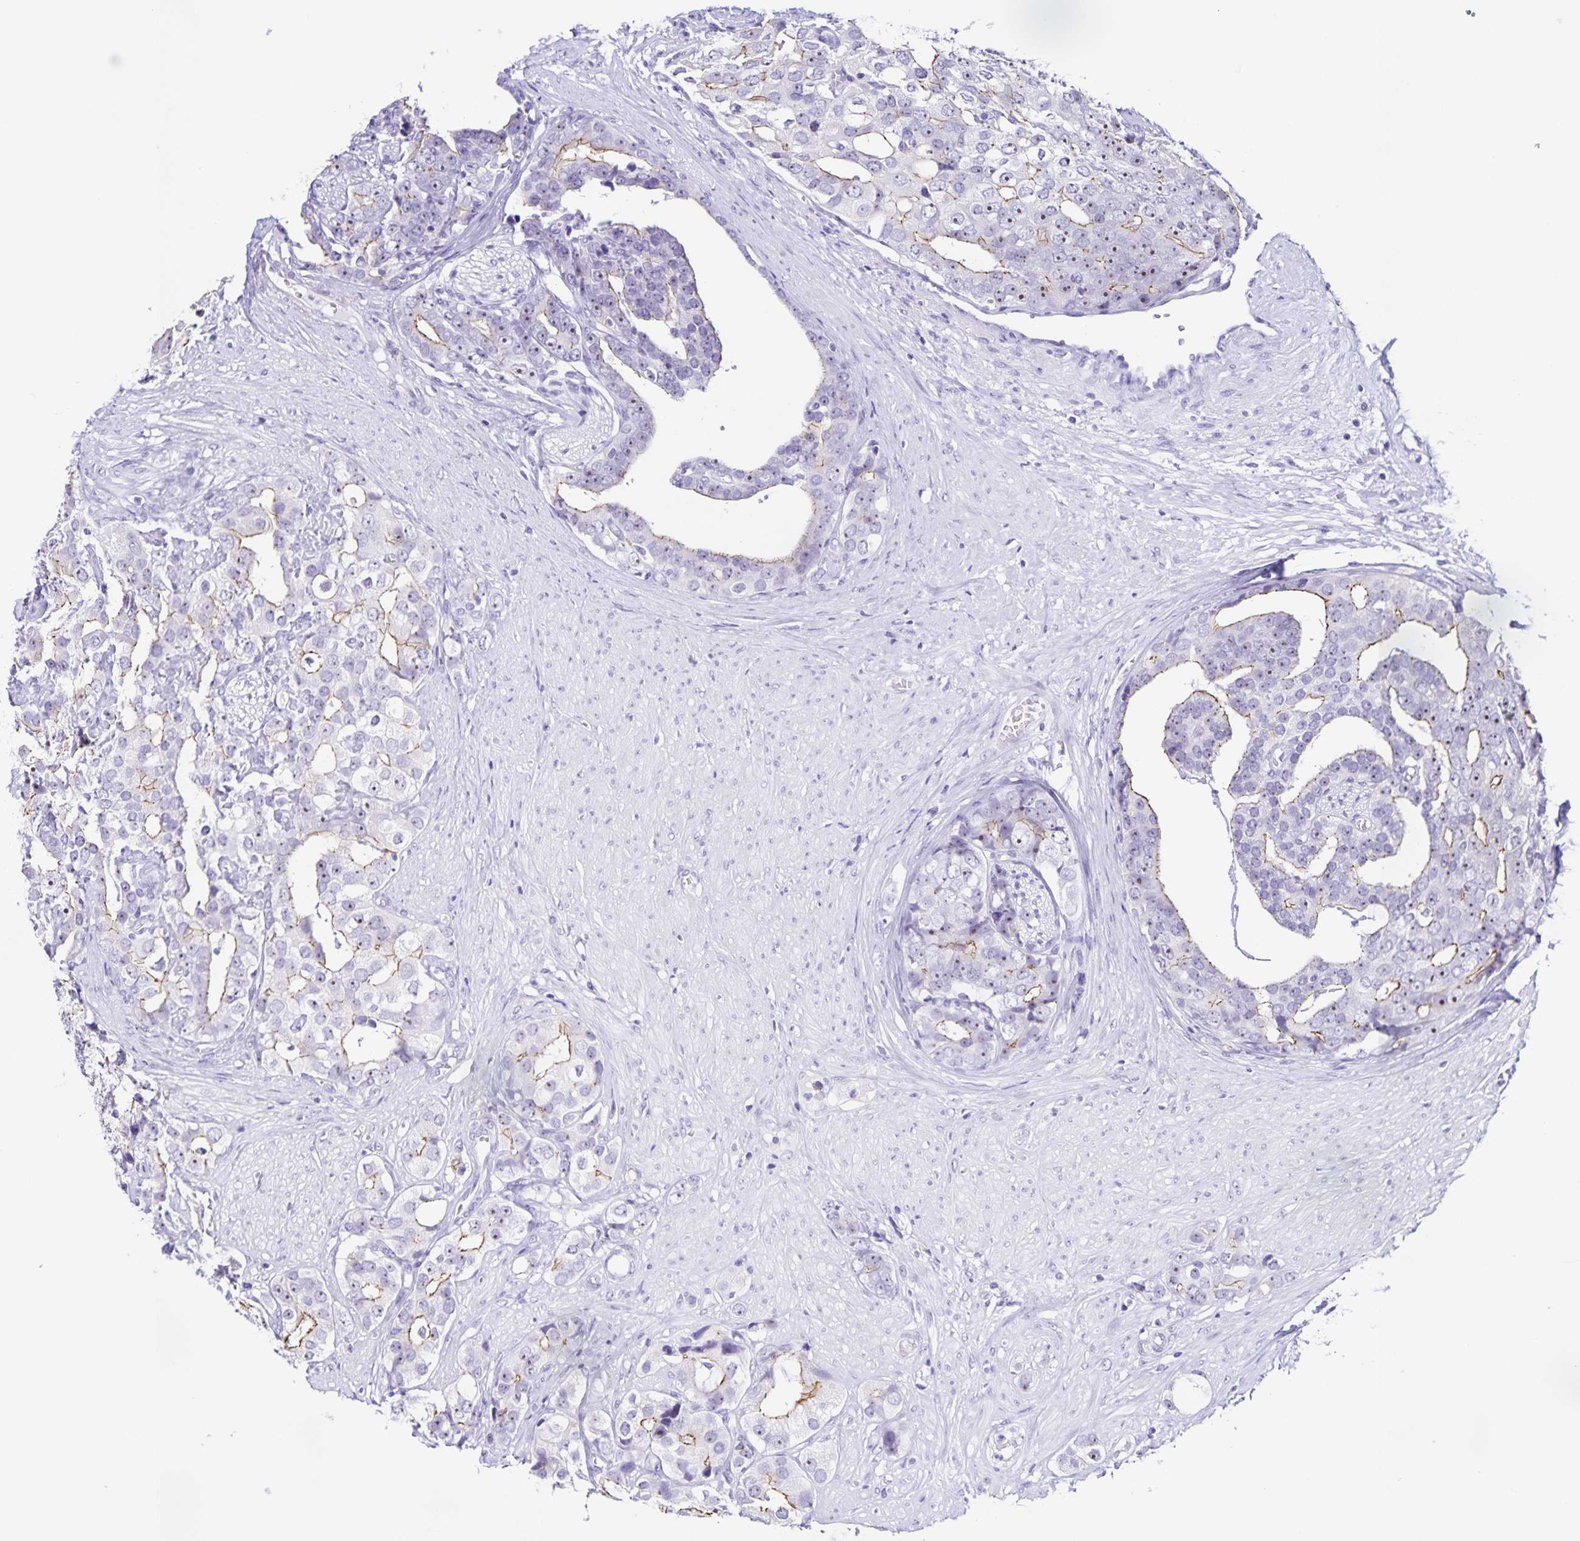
{"staining": {"intensity": "moderate", "quantity": "<25%", "location": "cytoplasmic/membranous,nuclear"}, "tissue": "prostate cancer", "cell_type": "Tumor cells", "image_type": "cancer", "snomed": [{"axis": "morphology", "description": "Adenocarcinoma, High grade"}, {"axis": "topography", "description": "Prostate"}], "caption": "Prostate cancer (adenocarcinoma (high-grade)) stained with a protein marker displays moderate staining in tumor cells.", "gene": "FAM170A", "patient": {"sex": "male", "age": 71}}